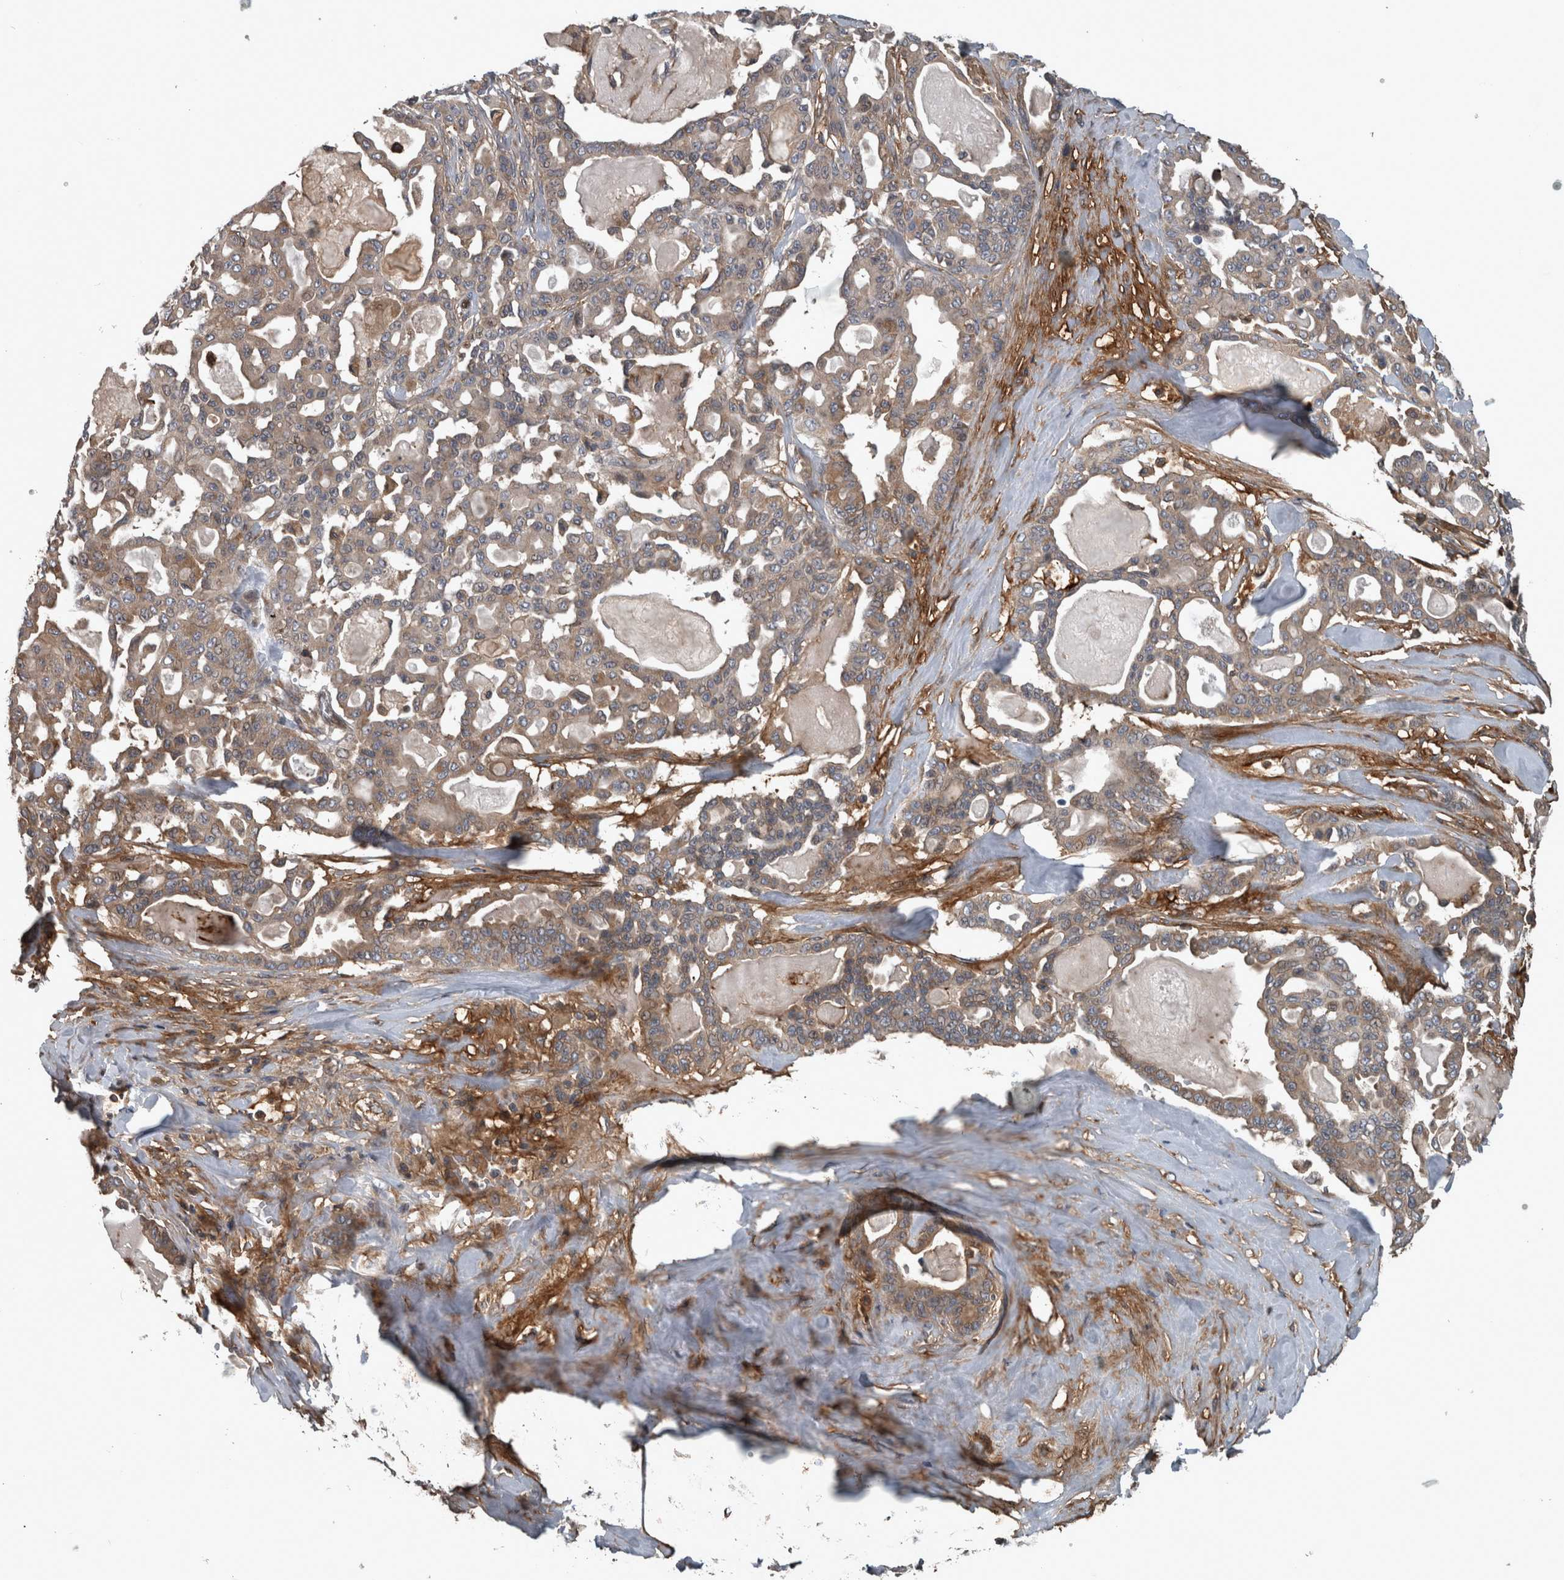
{"staining": {"intensity": "weak", "quantity": ">75%", "location": "cytoplasmic/membranous"}, "tissue": "pancreatic cancer", "cell_type": "Tumor cells", "image_type": "cancer", "snomed": [{"axis": "morphology", "description": "Adenocarcinoma, NOS"}, {"axis": "topography", "description": "Pancreas"}], "caption": "Tumor cells demonstrate low levels of weak cytoplasmic/membranous expression in about >75% of cells in human pancreatic cancer.", "gene": "EXOC8", "patient": {"sex": "male", "age": 63}}